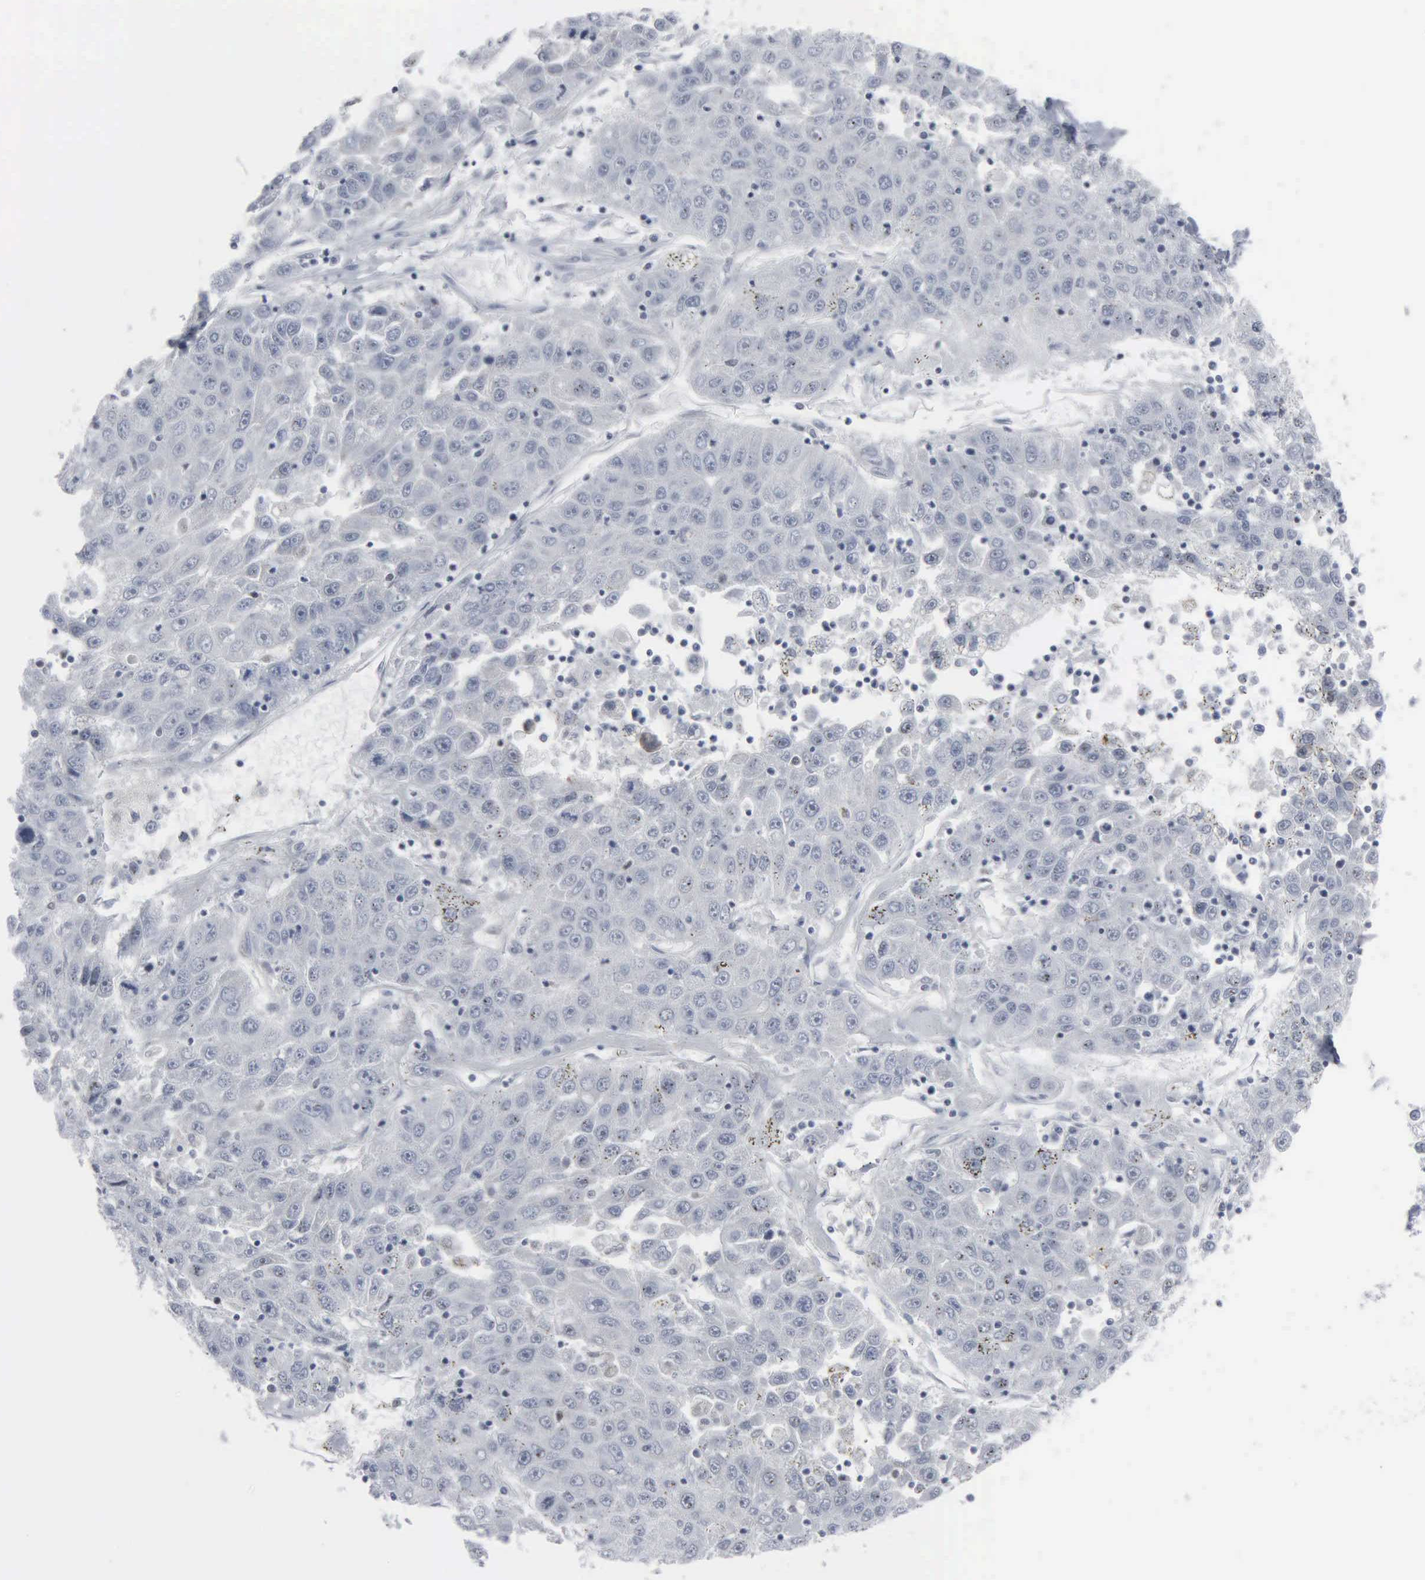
{"staining": {"intensity": "negative", "quantity": "none", "location": "none"}, "tissue": "liver cancer", "cell_type": "Tumor cells", "image_type": "cancer", "snomed": [{"axis": "morphology", "description": "Carcinoma, Hepatocellular, NOS"}, {"axis": "topography", "description": "Liver"}], "caption": "Immunohistochemistry micrograph of liver cancer stained for a protein (brown), which displays no expression in tumor cells.", "gene": "CCND3", "patient": {"sex": "male", "age": 49}}